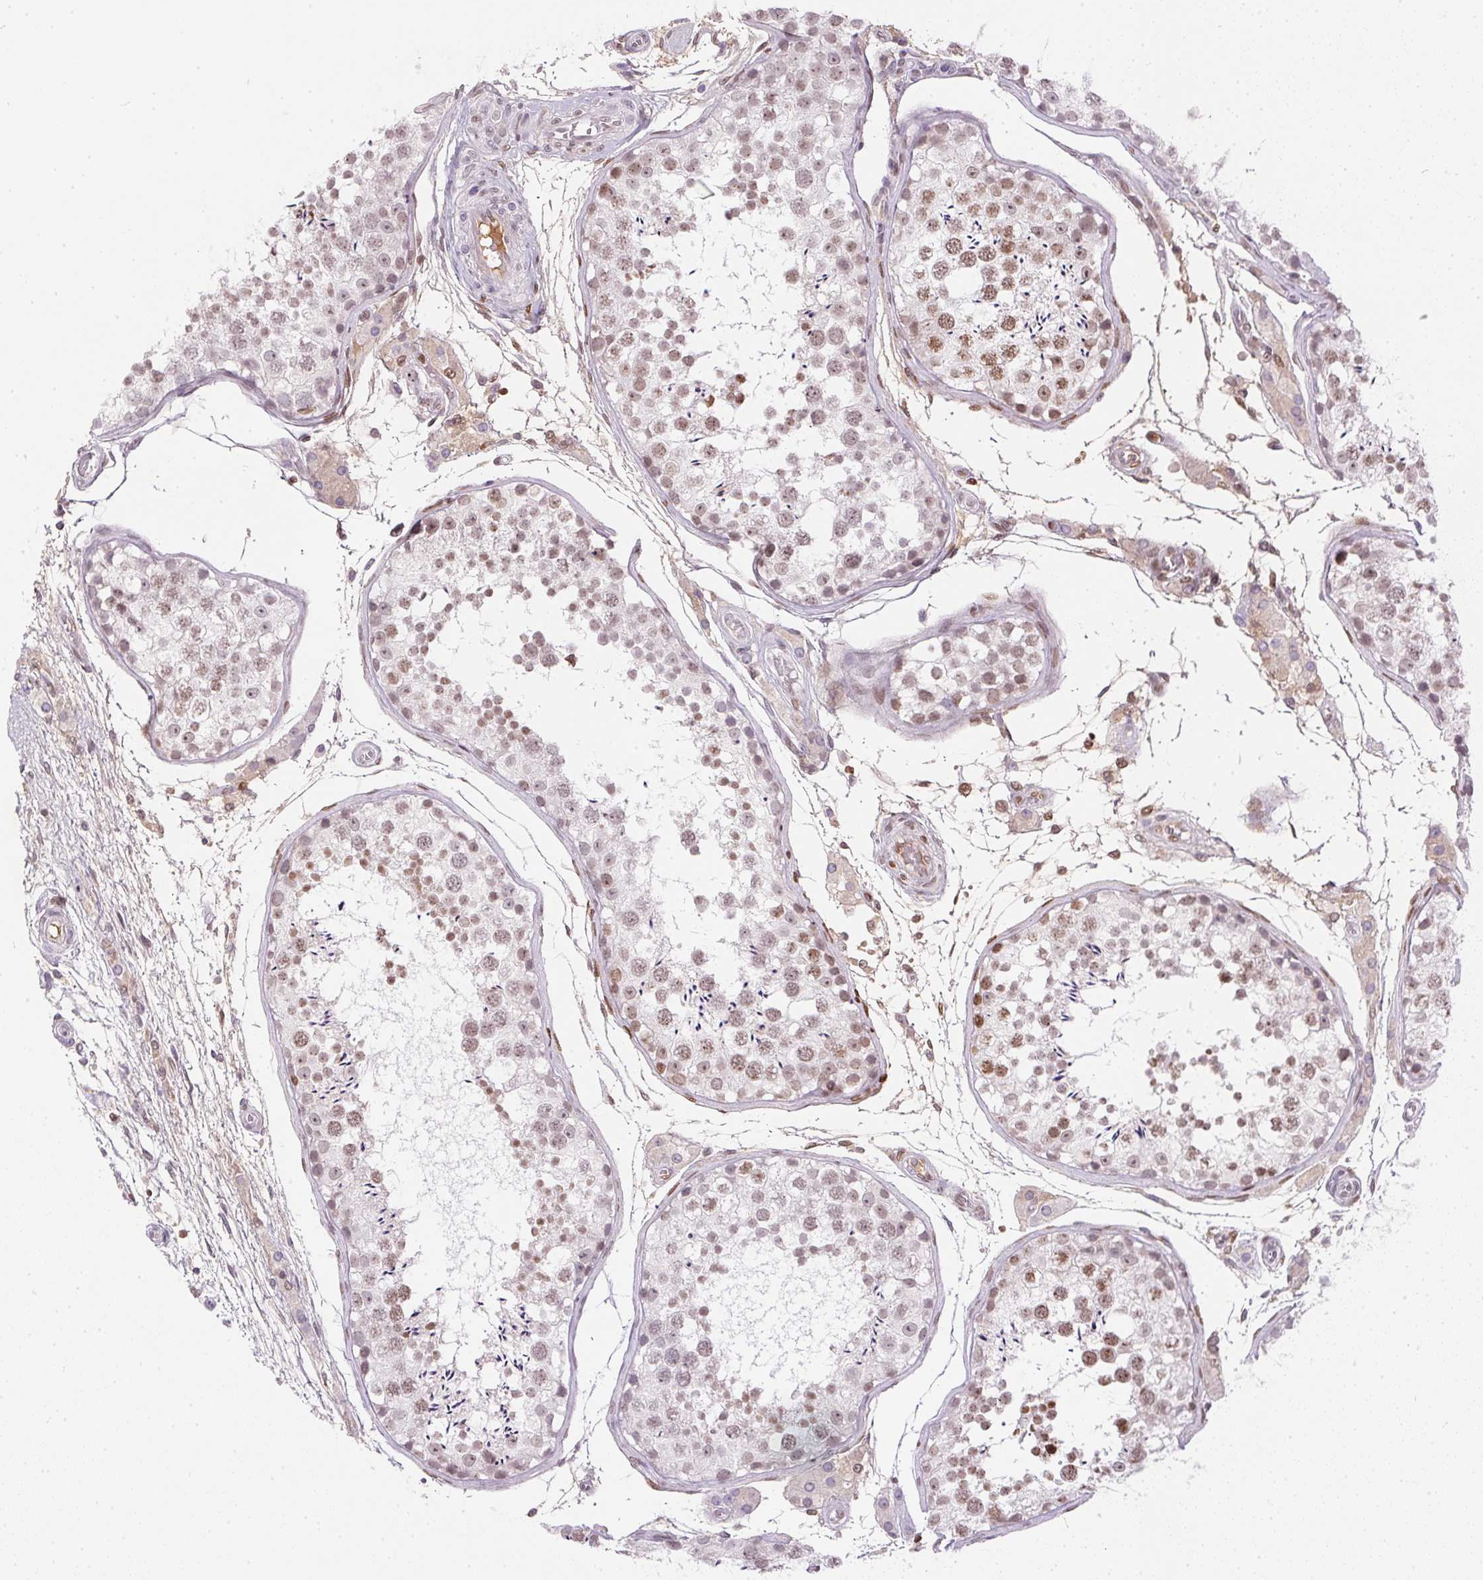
{"staining": {"intensity": "strong", "quantity": "25%-75%", "location": "nuclear"}, "tissue": "testis", "cell_type": "Cells in seminiferous ducts", "image_type": "normal", "snomed": [{"axis": "morphology", "description": "Normal tissue, NOS"}, {"axis": "morphology", "description": "Seminoma, NOS"}, {"axis": "topography", "description": "Testis"}], "caption": "DAB immunohistochemical staining of normal testis demonstrates strong nuclear protein positivity in approximately 25%-75% of cells in seminiferous ducts. The staining was performed using DAB, with brown indicating positive protein expression. Nuclei are stained blue with hematoxylin.", "gene": "ORM1", "patient": {"sex": "male", "age": 29}}